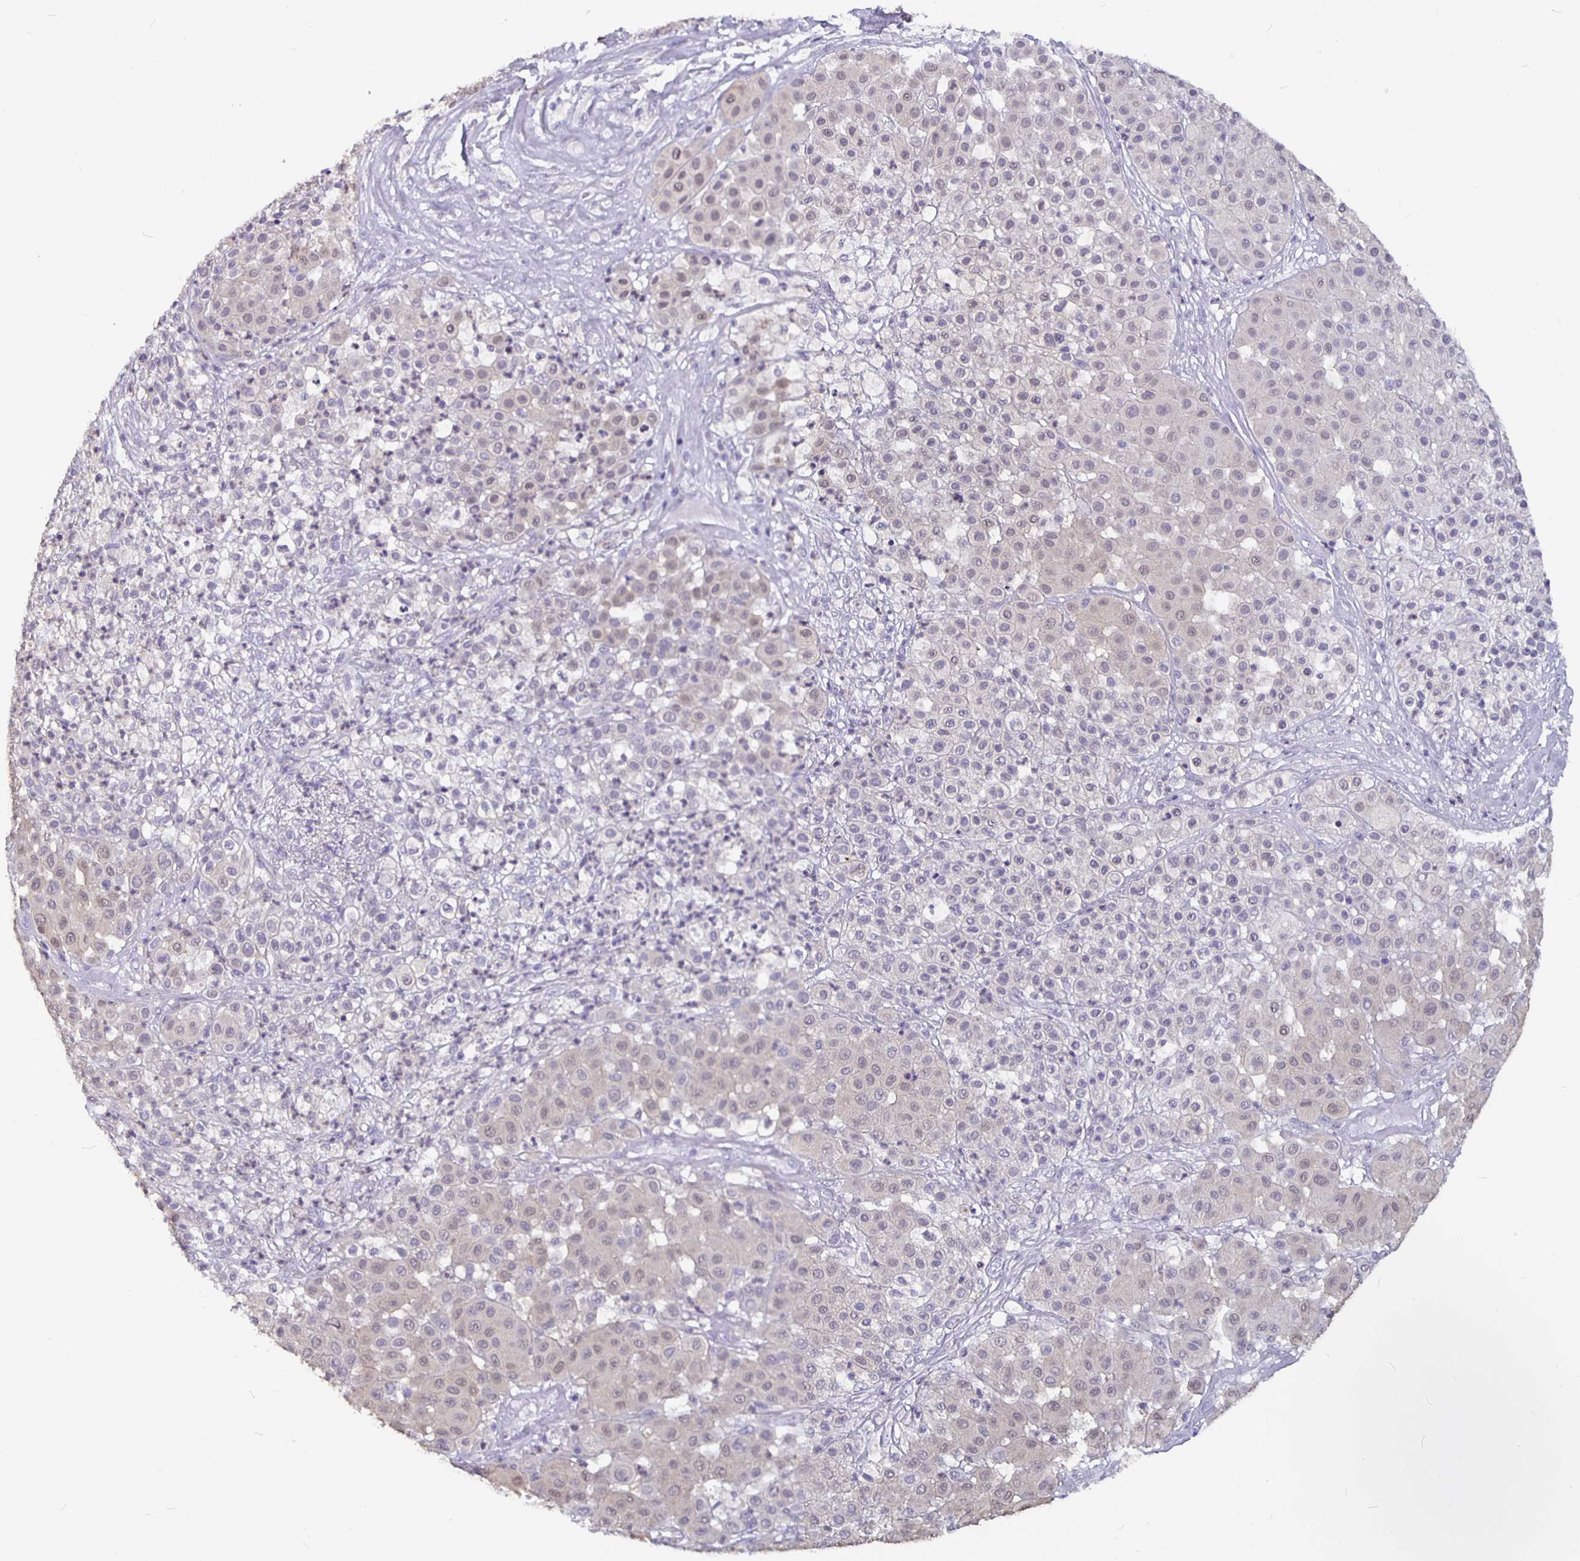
{"staining": {"intensity": "negative", "quantity": "none", "location": "none"}, "tissue": "melanoma", "cell_type": "Tumor cells", "image_type": "cancer", "snomed": [{"axis": "morphology", "description": "Malignant melanoma, Metastatic site"}, {"axis": "topography", "description": "Smooth muscle"}], "caption": "The histopathology image reveals no staining of tumor cells in malignant melanoma (metastatic site).", "gene": "GPX4", "patient": {"sex": "male", "age": 41}}